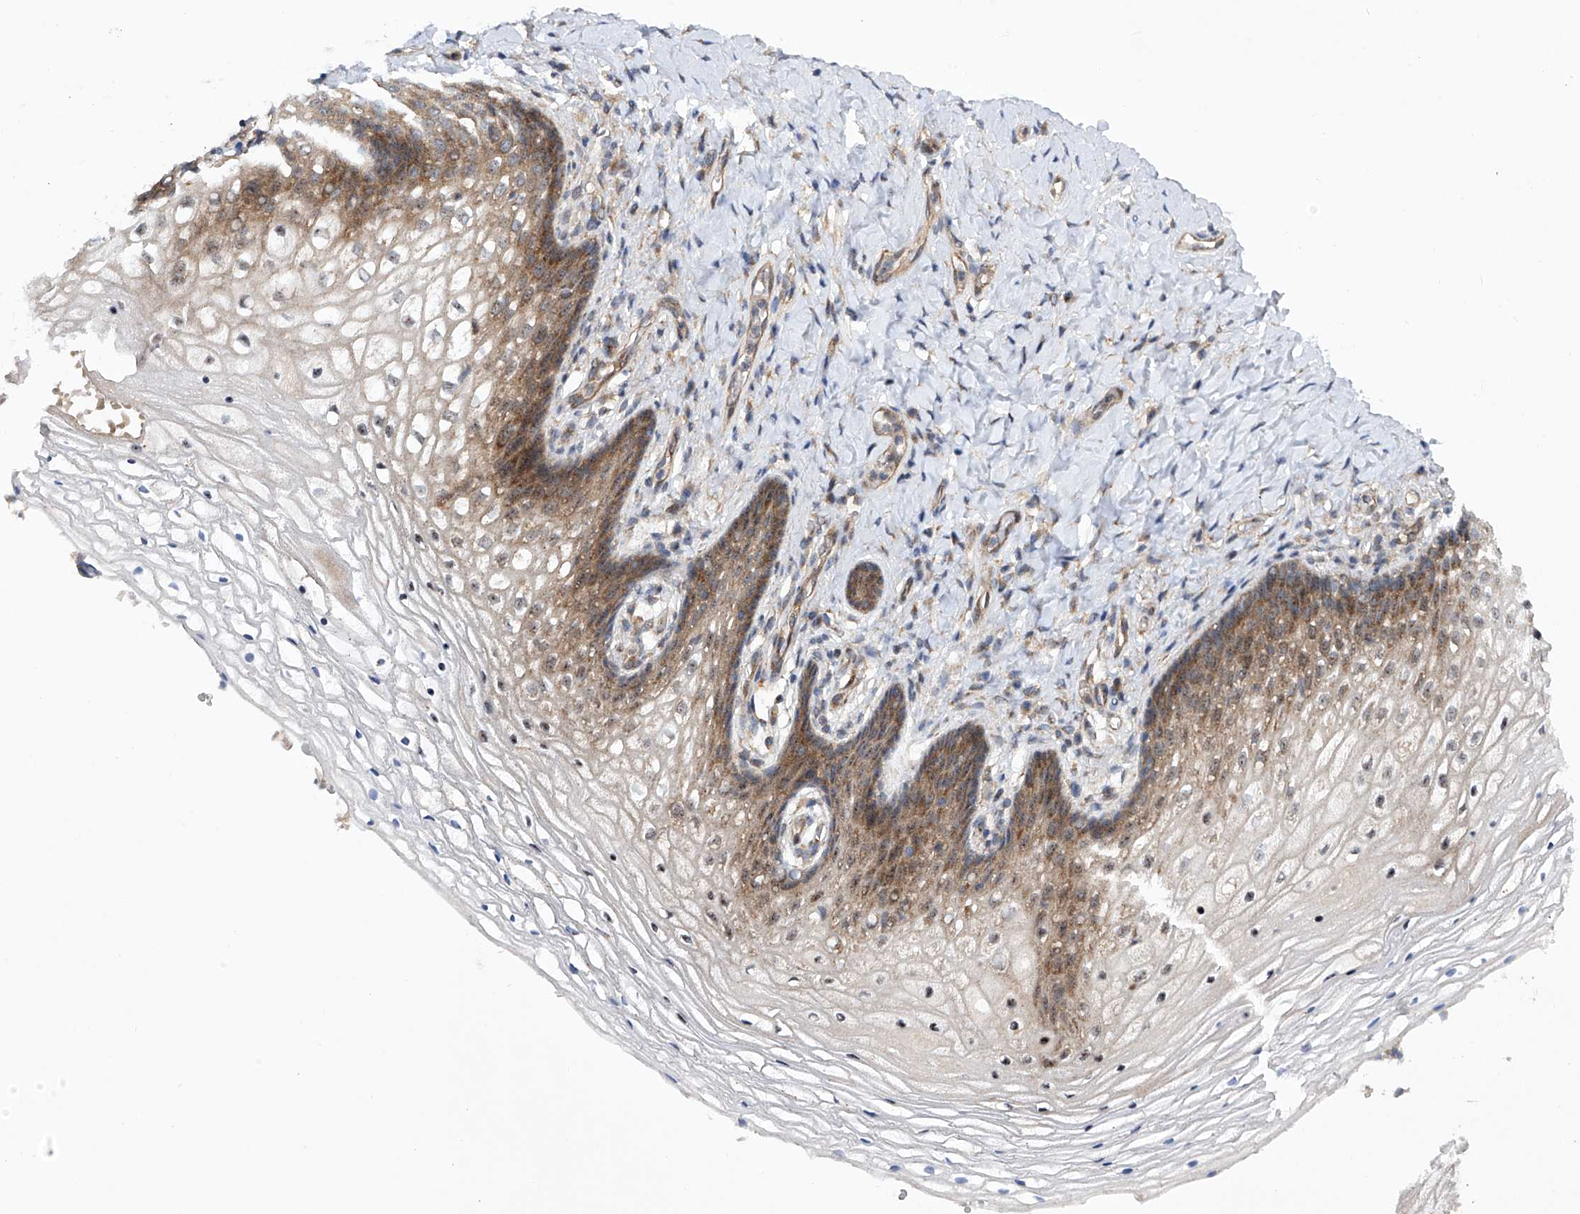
{"staining": {"intensity": "weak", "quantity": "25%-75%", "location": "cytoplasmic/membranous,nuclear"}, "tissue": "vagina", "cell_type": "Squamous epithelial cells", "image_type": "normal", "snomed": [{"axis": "morphology", "description": "Normal tissue, NOS"}, {"axis": "topography", "description": "Vagina"}], "caption": "Immunohistochemistry (IHC) of normal vagina displays low levels of weak cytoplasmic/membranous,nuclear expression in approximately 25%-75% of squamous epithelial cells.", "gene": "CISH", "patient": {"sex": "female", "age": 60}}